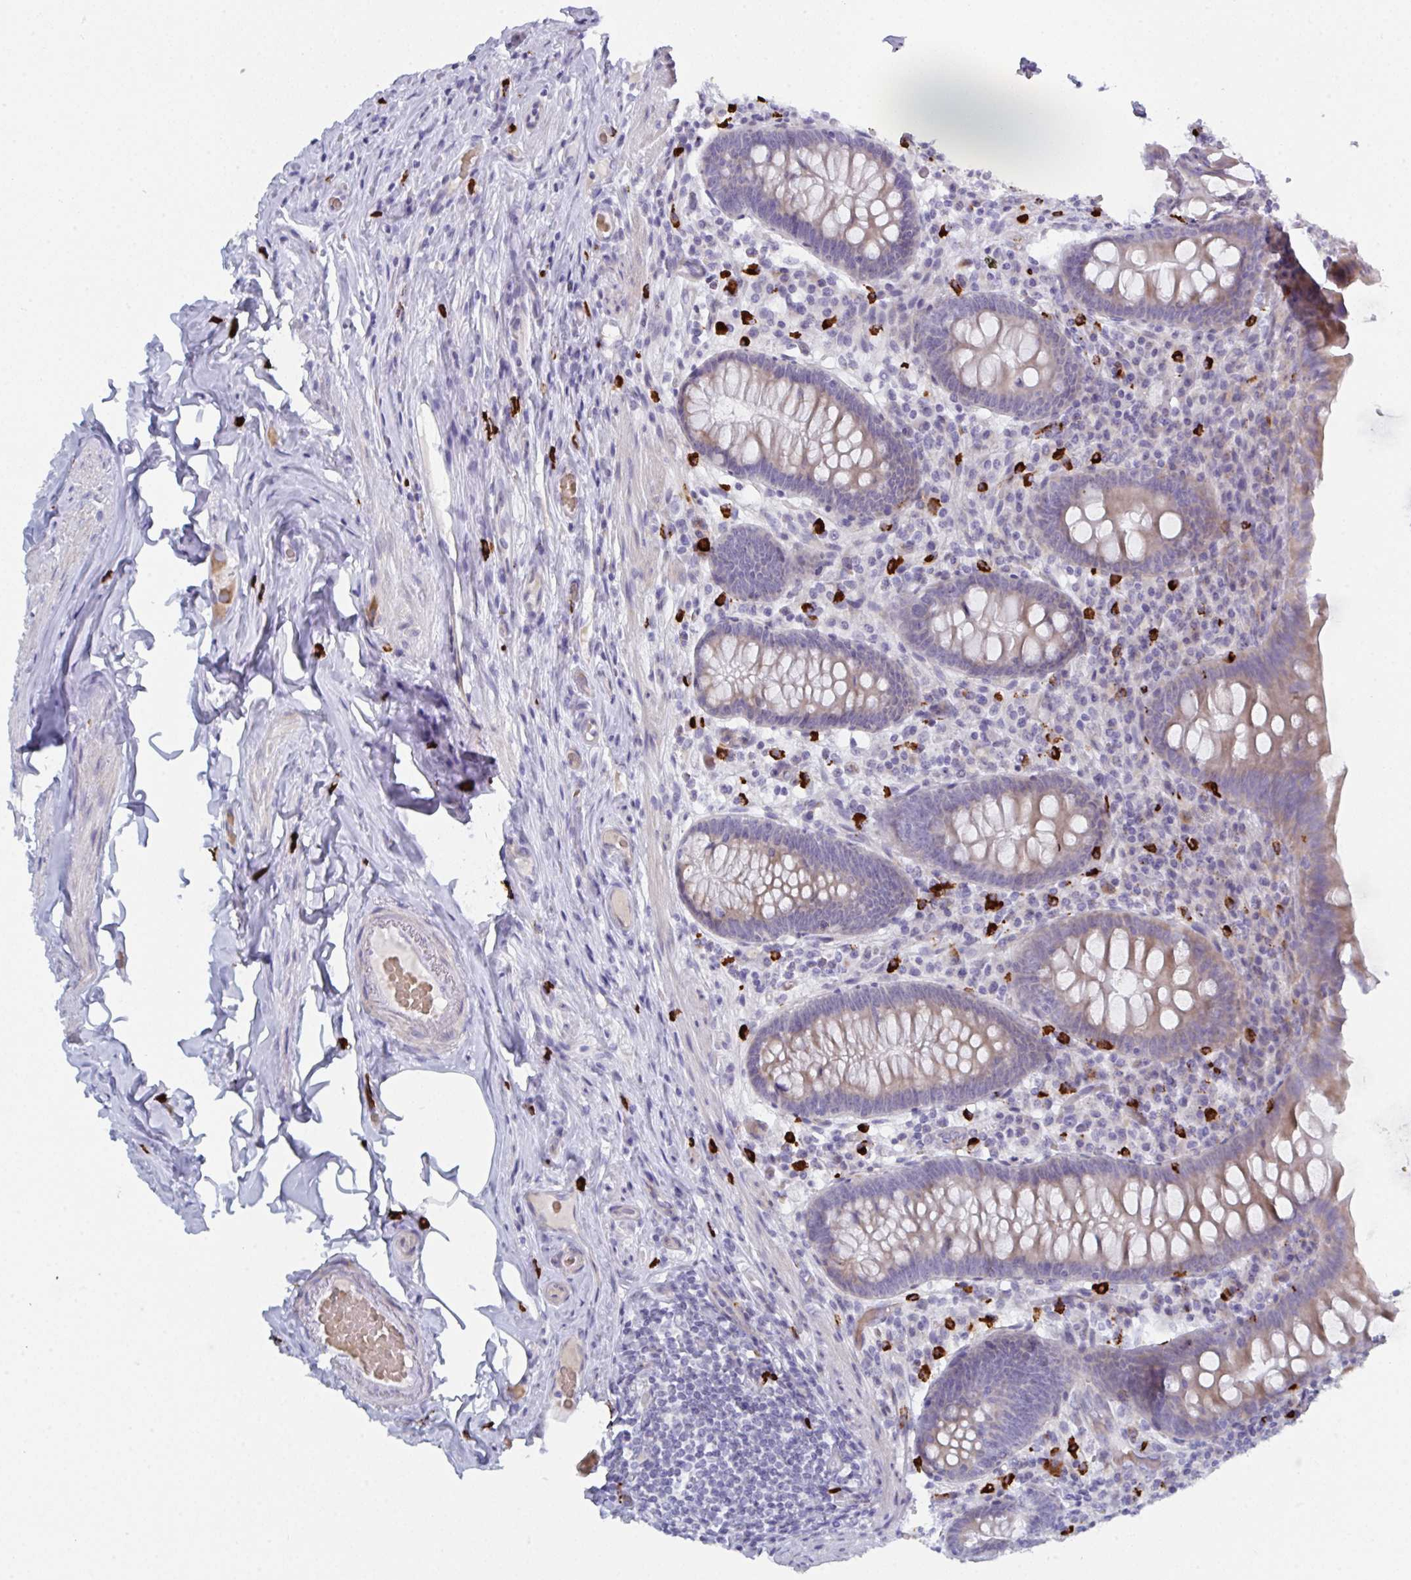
{"staining": {"intensity": "weak", "quantity": "25%-75%", "location": "cytoplasmic/membranous"}, "tissue": "appendix", "cell_type": "Glandular cells", "image_type": "normal", "snomed": [{"axis": "morphology", "description": "Normal tissue, NOS"}, {"axis": "topography", "description": "Appendix"}], "caption": "Approximately 25%-75% of glandular cells in normal appendix display weak cytoplasmic/membranous protein positivity as visualized by brown immunohistochemical staining.", "gene": "ZNF684", "patient": {"sex": "male", "age": 71}}